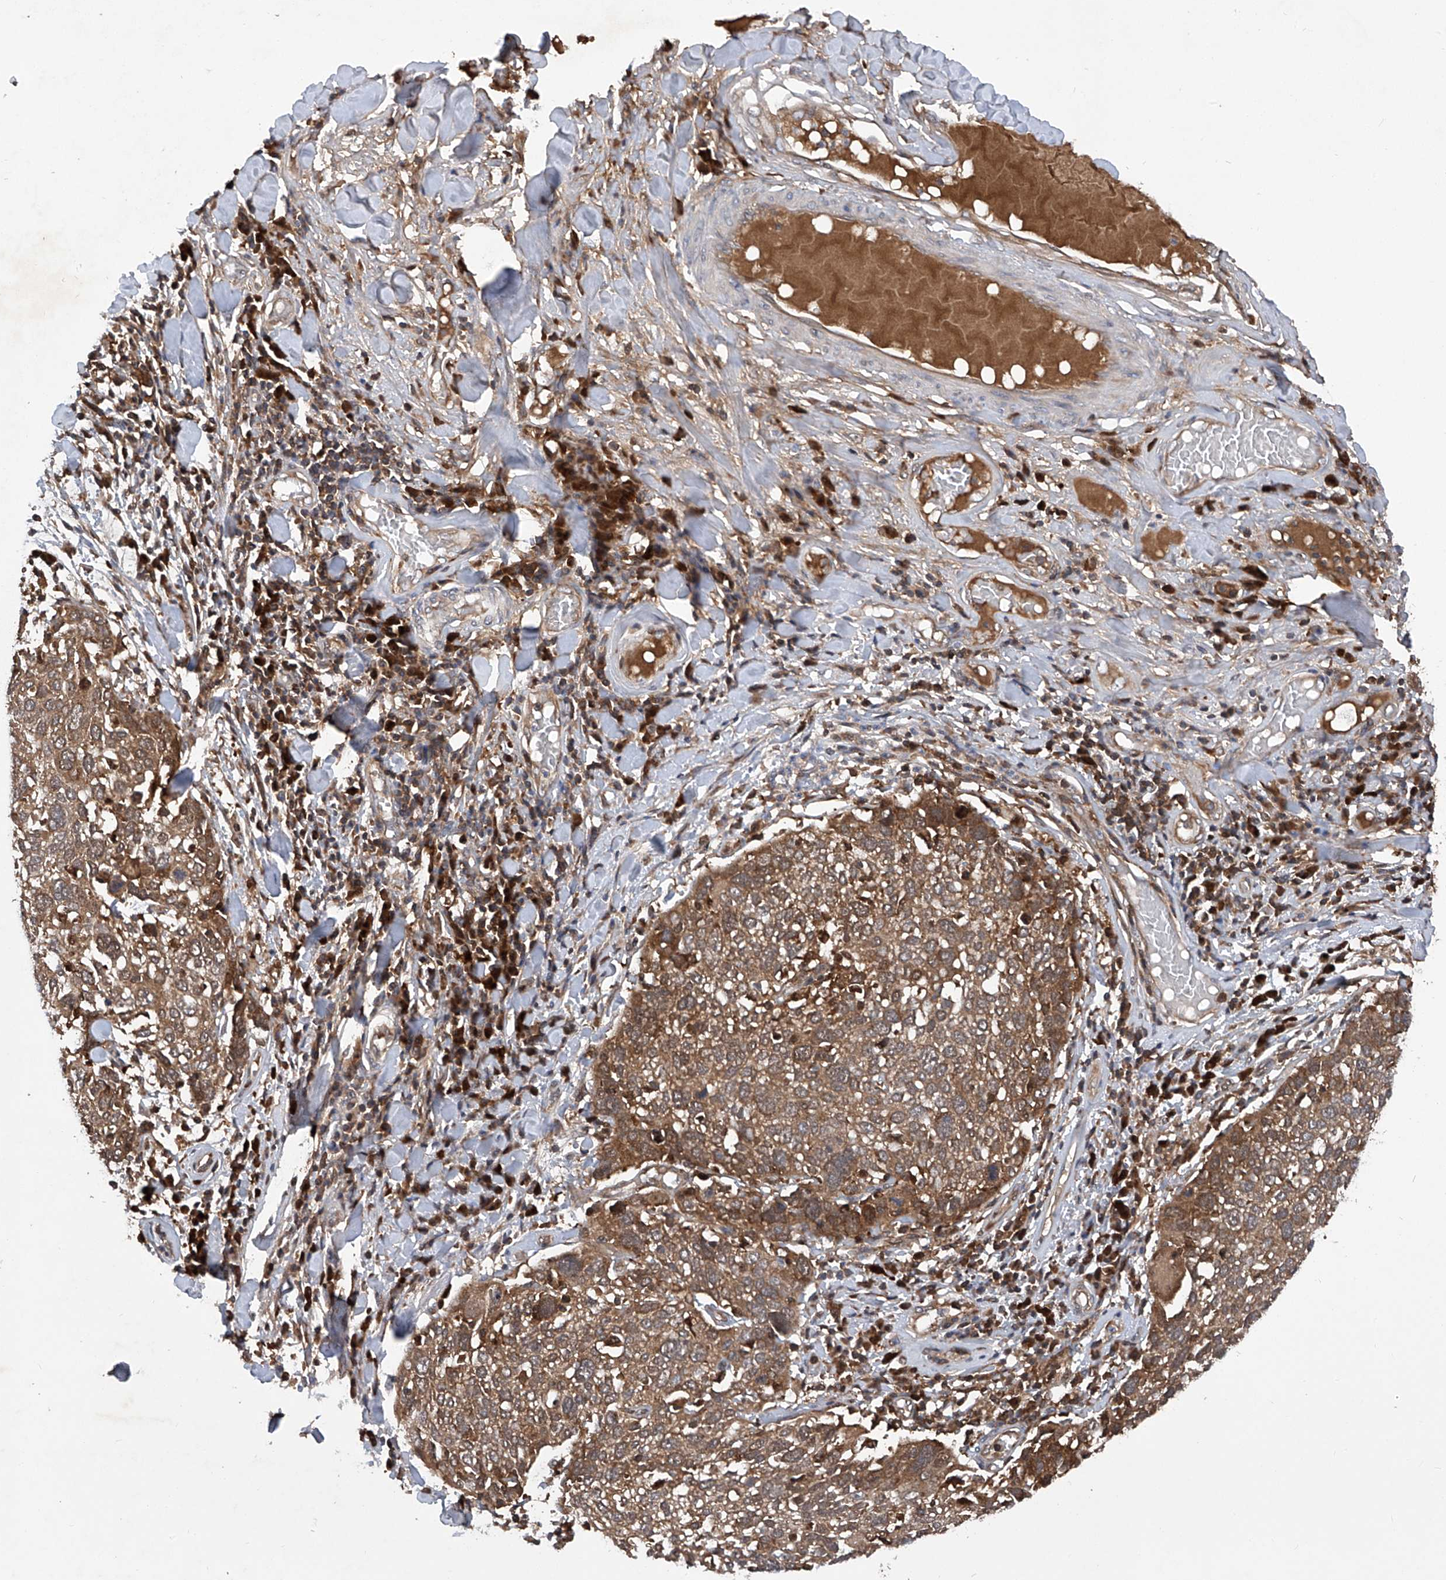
{"staining": {"intensity": "moderate", "quantity": ">75%", "location": "cytoplasmic/membranous"}, "tissue": "lung cancer", "cell_type": "Tumor cells", "image_type": "cancer", "snomed": [{"axis": "morphology", "description": "Squamous cell carcinoma, NOS"}, {"axis": "topography", "description": "Lung"}], "caption": "High-magnification brightfield microscopy of squamous cell carcinoma (lung) stained with DAB (3,3'-diaminobenzidine) (brown) and counterstained with hematoxylin (blue). tumor cells exhibit moderate cytoplasmic/membranous expression is appreciated in about>75% of cells.", "gene": "ASCC3", "patient": {"sex": "male", "age": 65}}